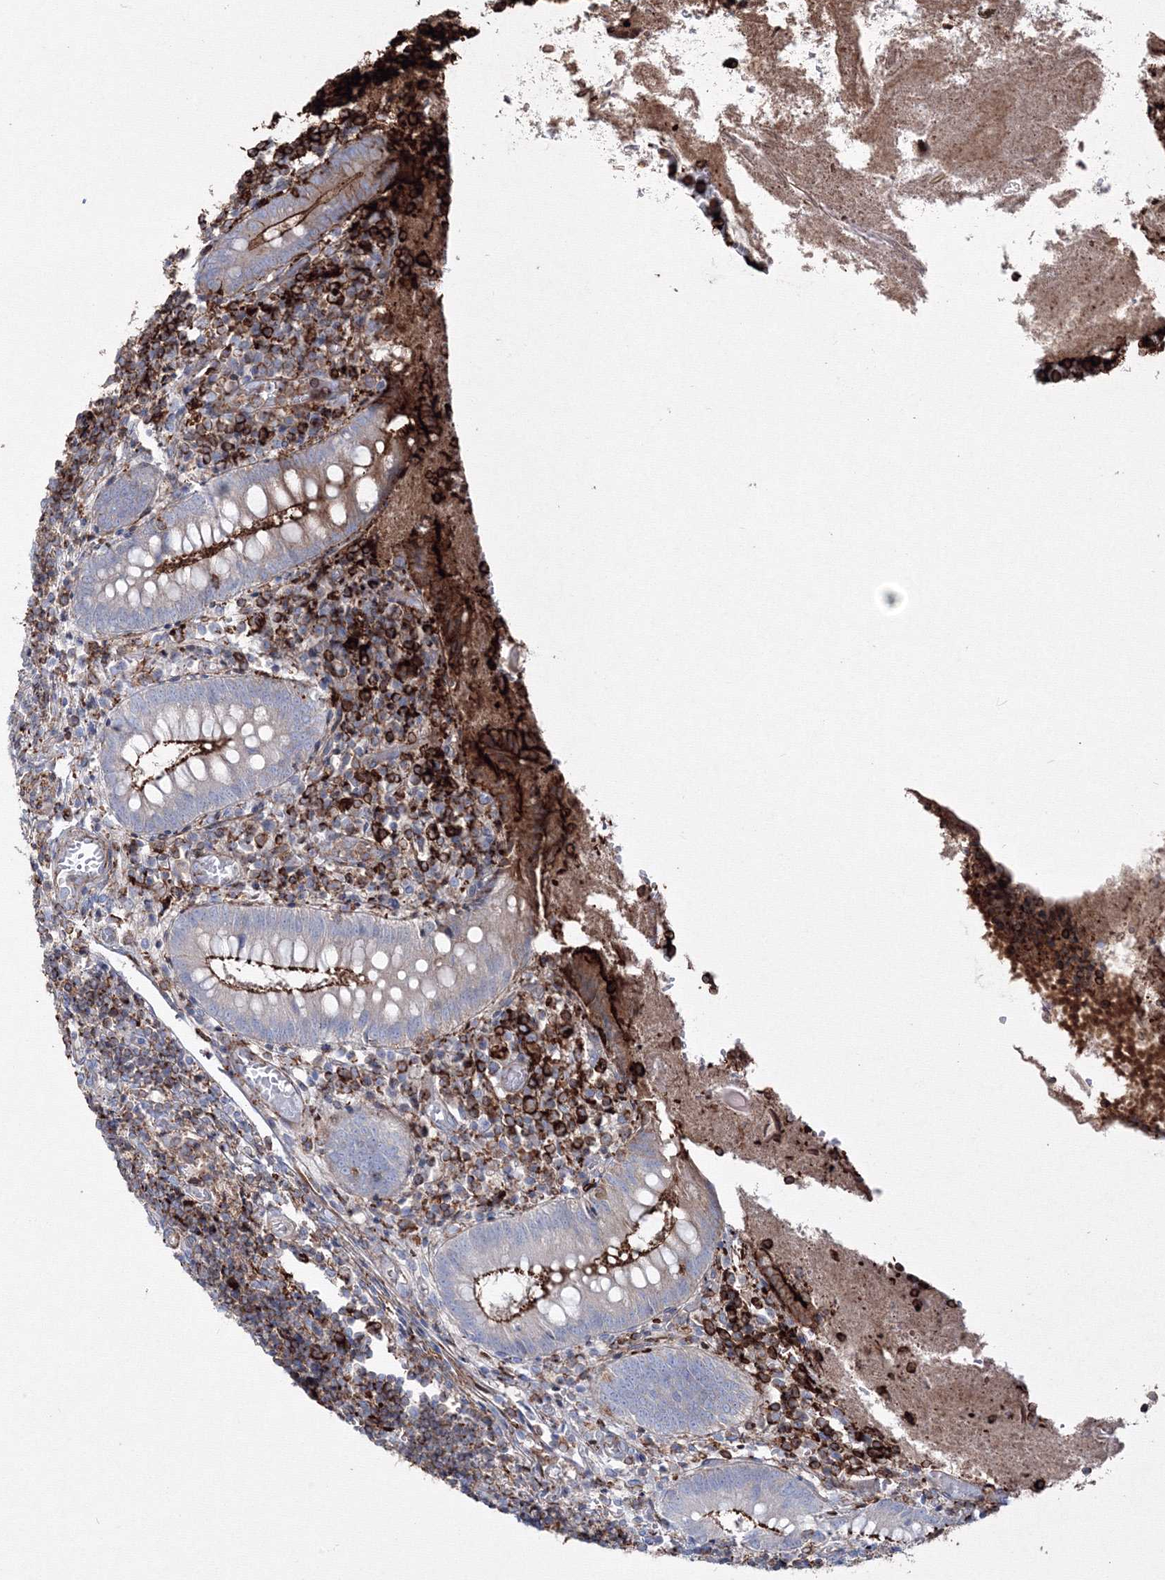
{"staining": {"intensity": "moderate", "quantity": "25%-75%", "location": "cytoplasmic/membranous"}, "tissue": "appendix", "cell_type": "Glandular cells", "image_type": "normal", "snomed": [{"axis": "morphology", "description": "Normal tissue, NOS"}, {"axis": "topography", "description": "Appendix"}], "caption": "Immunohistochemical staining of benign appendix shows moderate cytoplasmic/membranous protein staining in about 25%-75% of glandular cells.", "gene": "GPR82", "patient": {"sex": "female", "age": 17}}